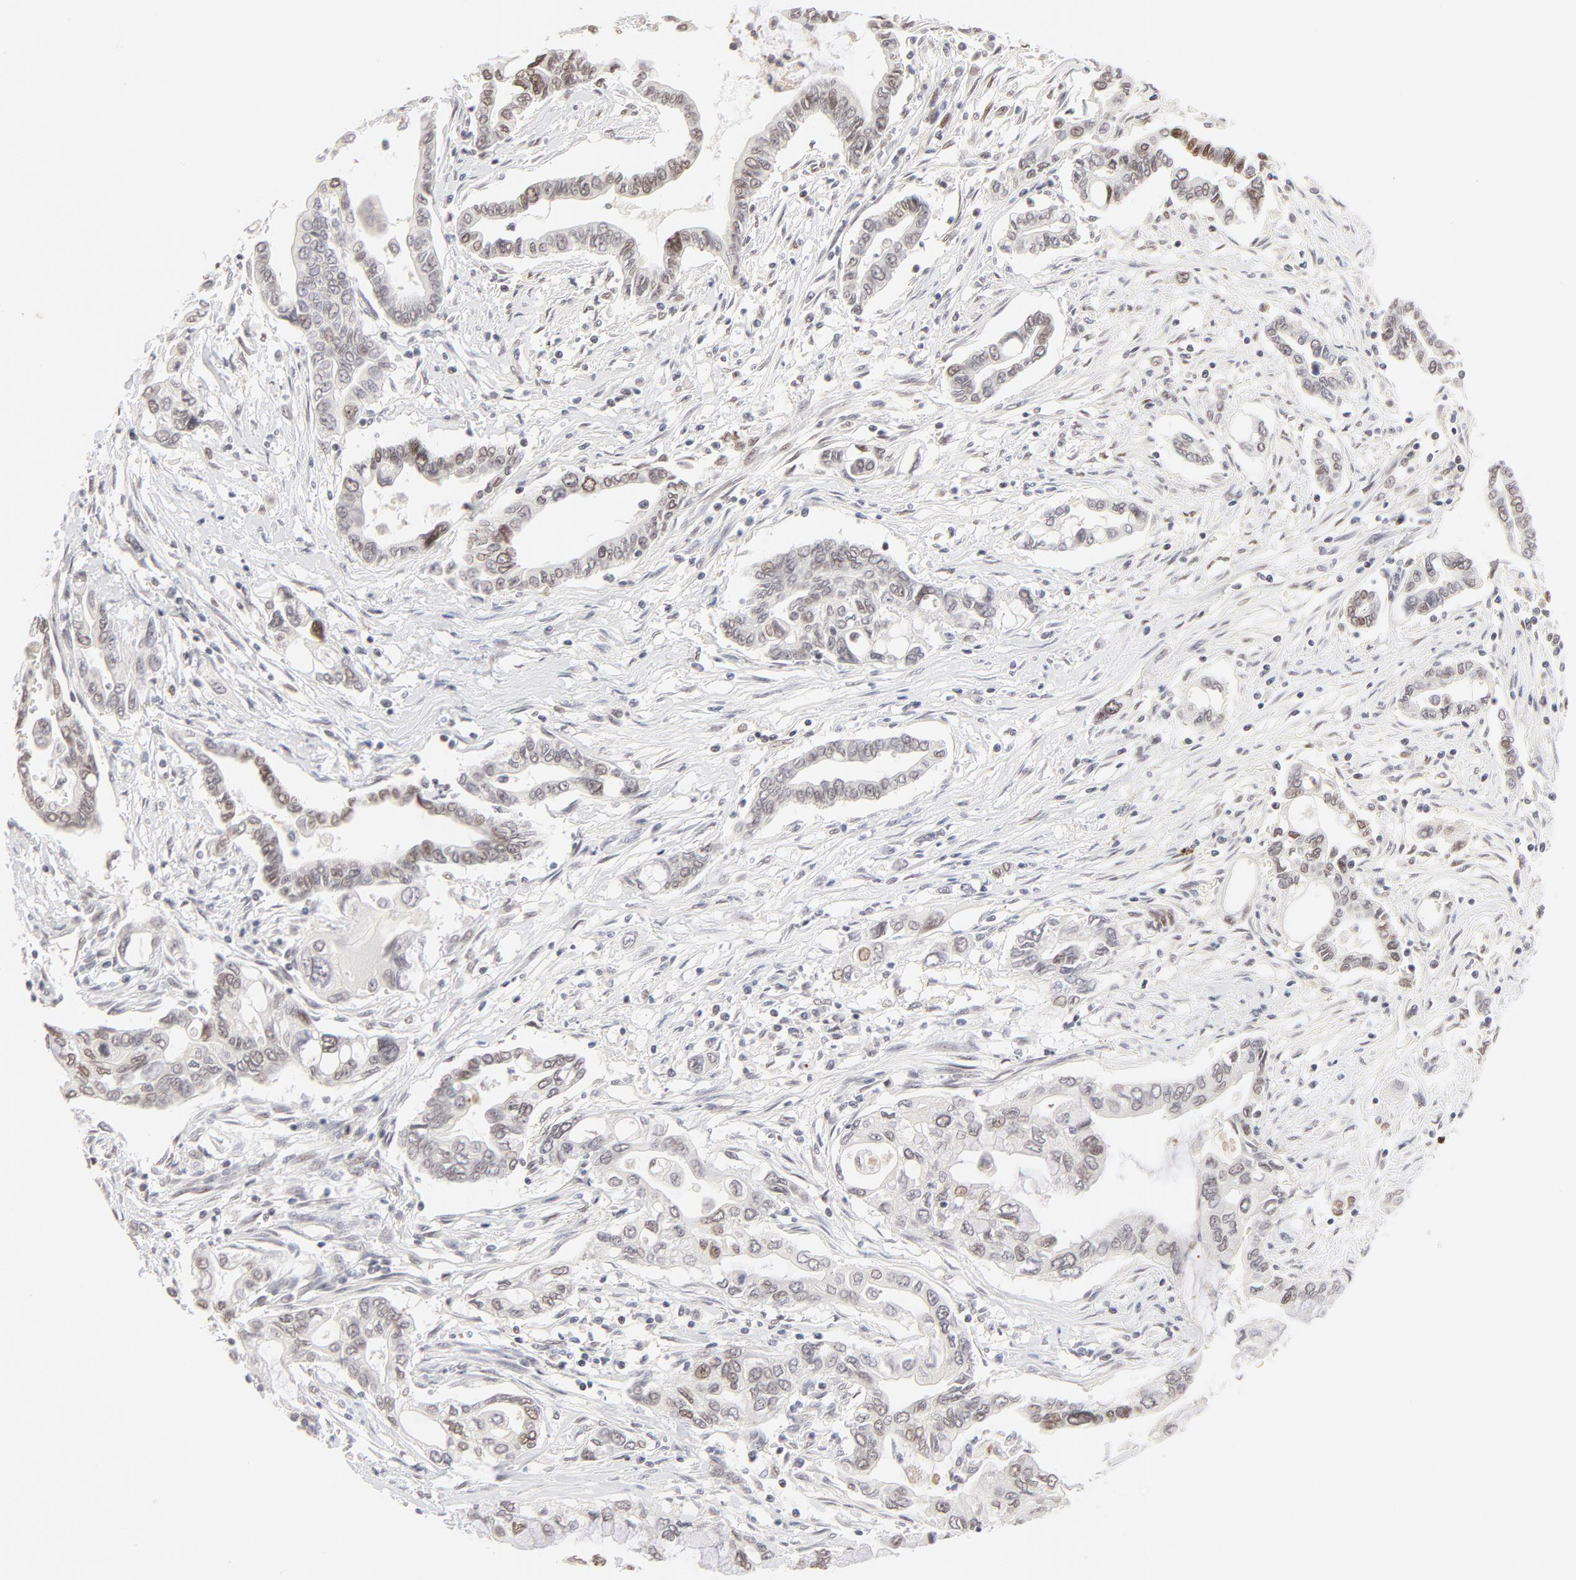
{"staining": {"intensity": "weak", "quantity": "<25%", "location": "nuclear"}, "tissue": "pancreatic cancer", "cell_type": "Tumor cells", "image_type": "cancer", "snomed": [{"axis": "morphology", "description": "Adenocarcinoma, NOS"}, {"axis": "topography", "description": "Pancreas"}], "caption": "Image shows no protein expression in tumor cells of pancreatic adenocarcinoma tissue.", "gene": "PBX3", "patient": {"sex": "female", "age": 57}}